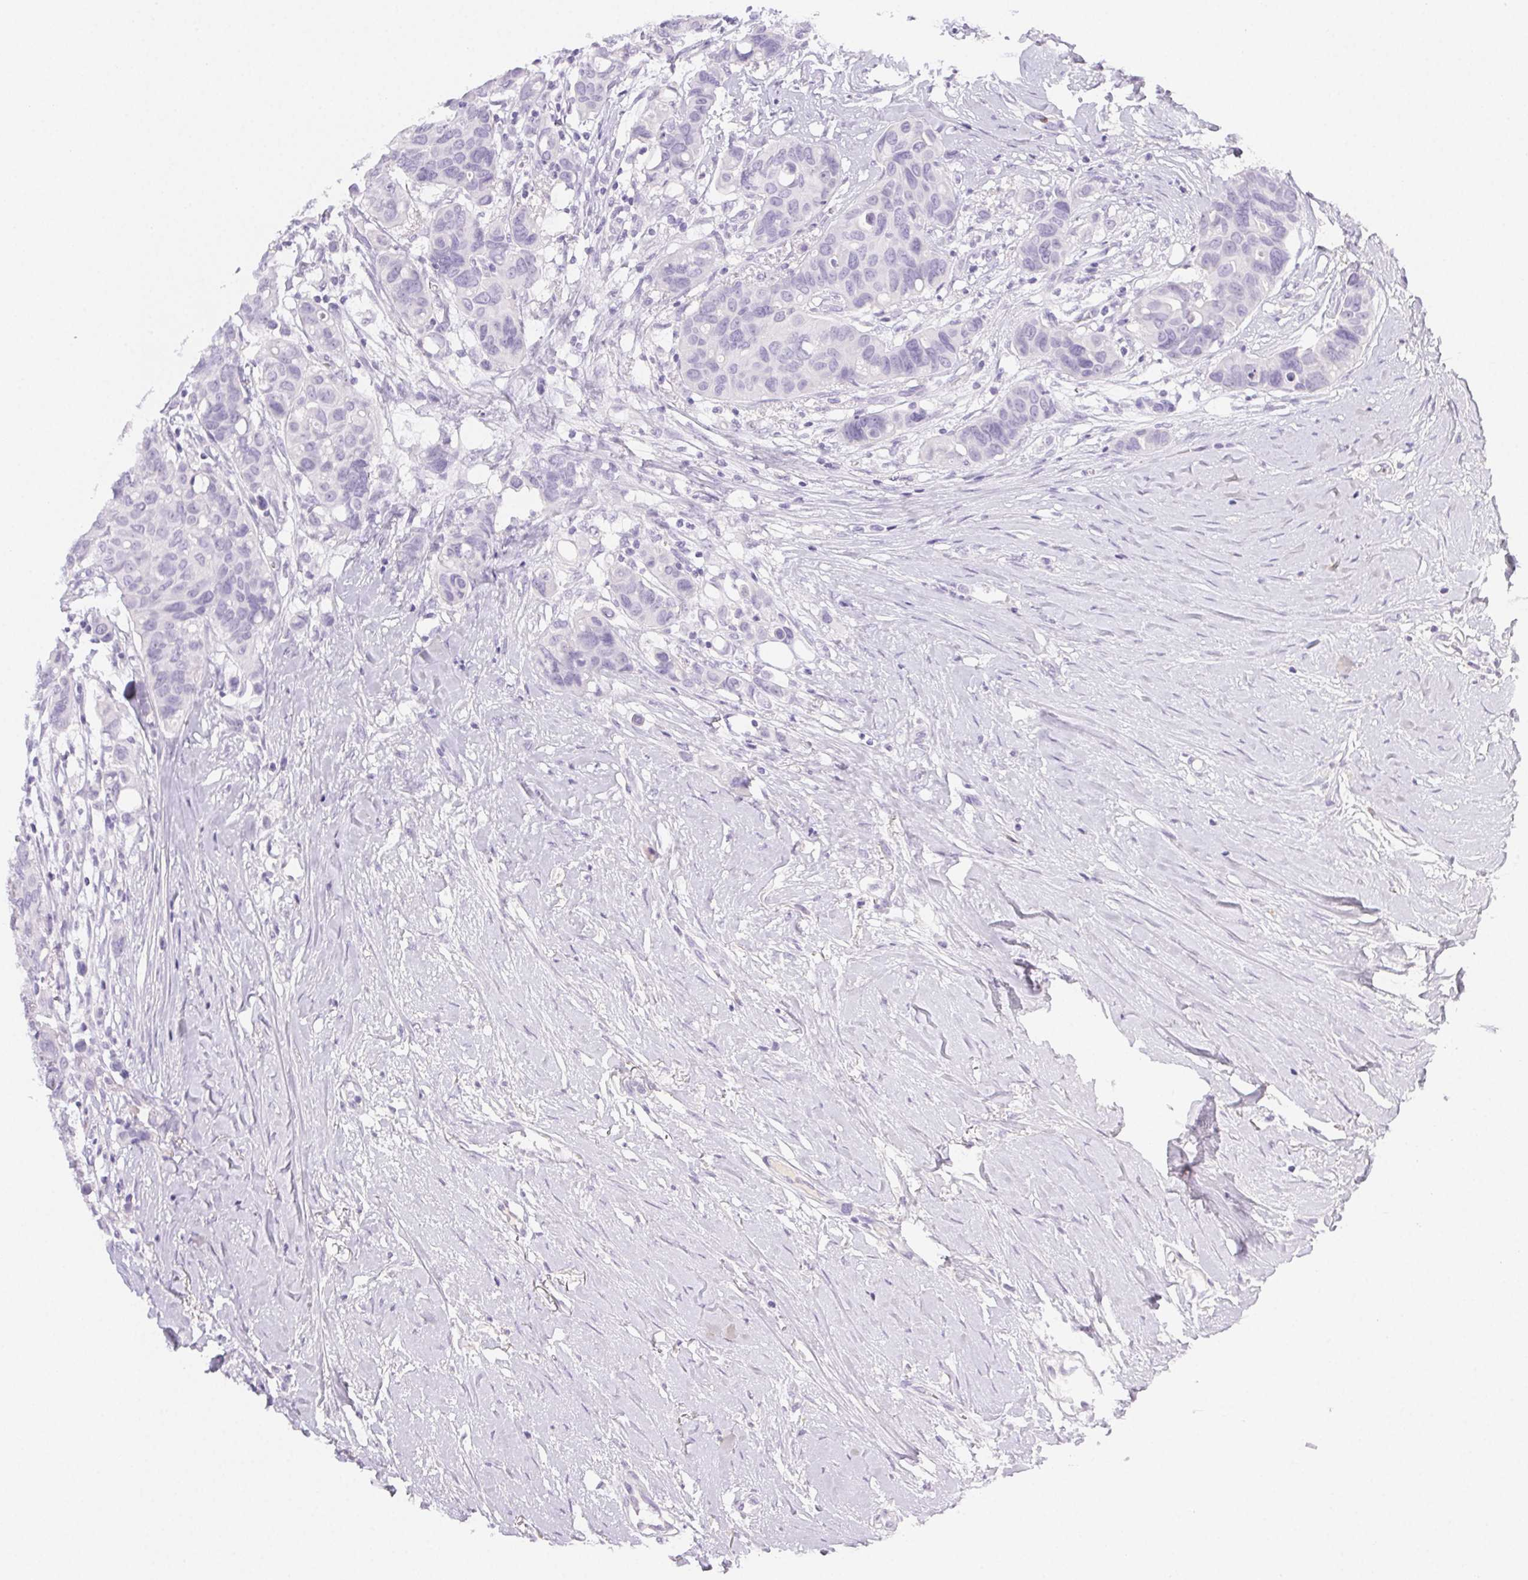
{"staining": {"intensity": "negative", "quantity": "none", "location": "none"}, "tissue": "breast cancer", "cell_type": "Tumor cells", "image_type": "cancer", "snomed": [{"axis": "morphology", "description": "Duct carcinoma"}, {"axis": "topography", "description": "Breast"}], "caption": "The histopathology image displays no significant expression in tumor cells of invasive ductal carcinoma (breast).", "gene": "PADI4", "patient": {"sex": "female", "age": 54}}